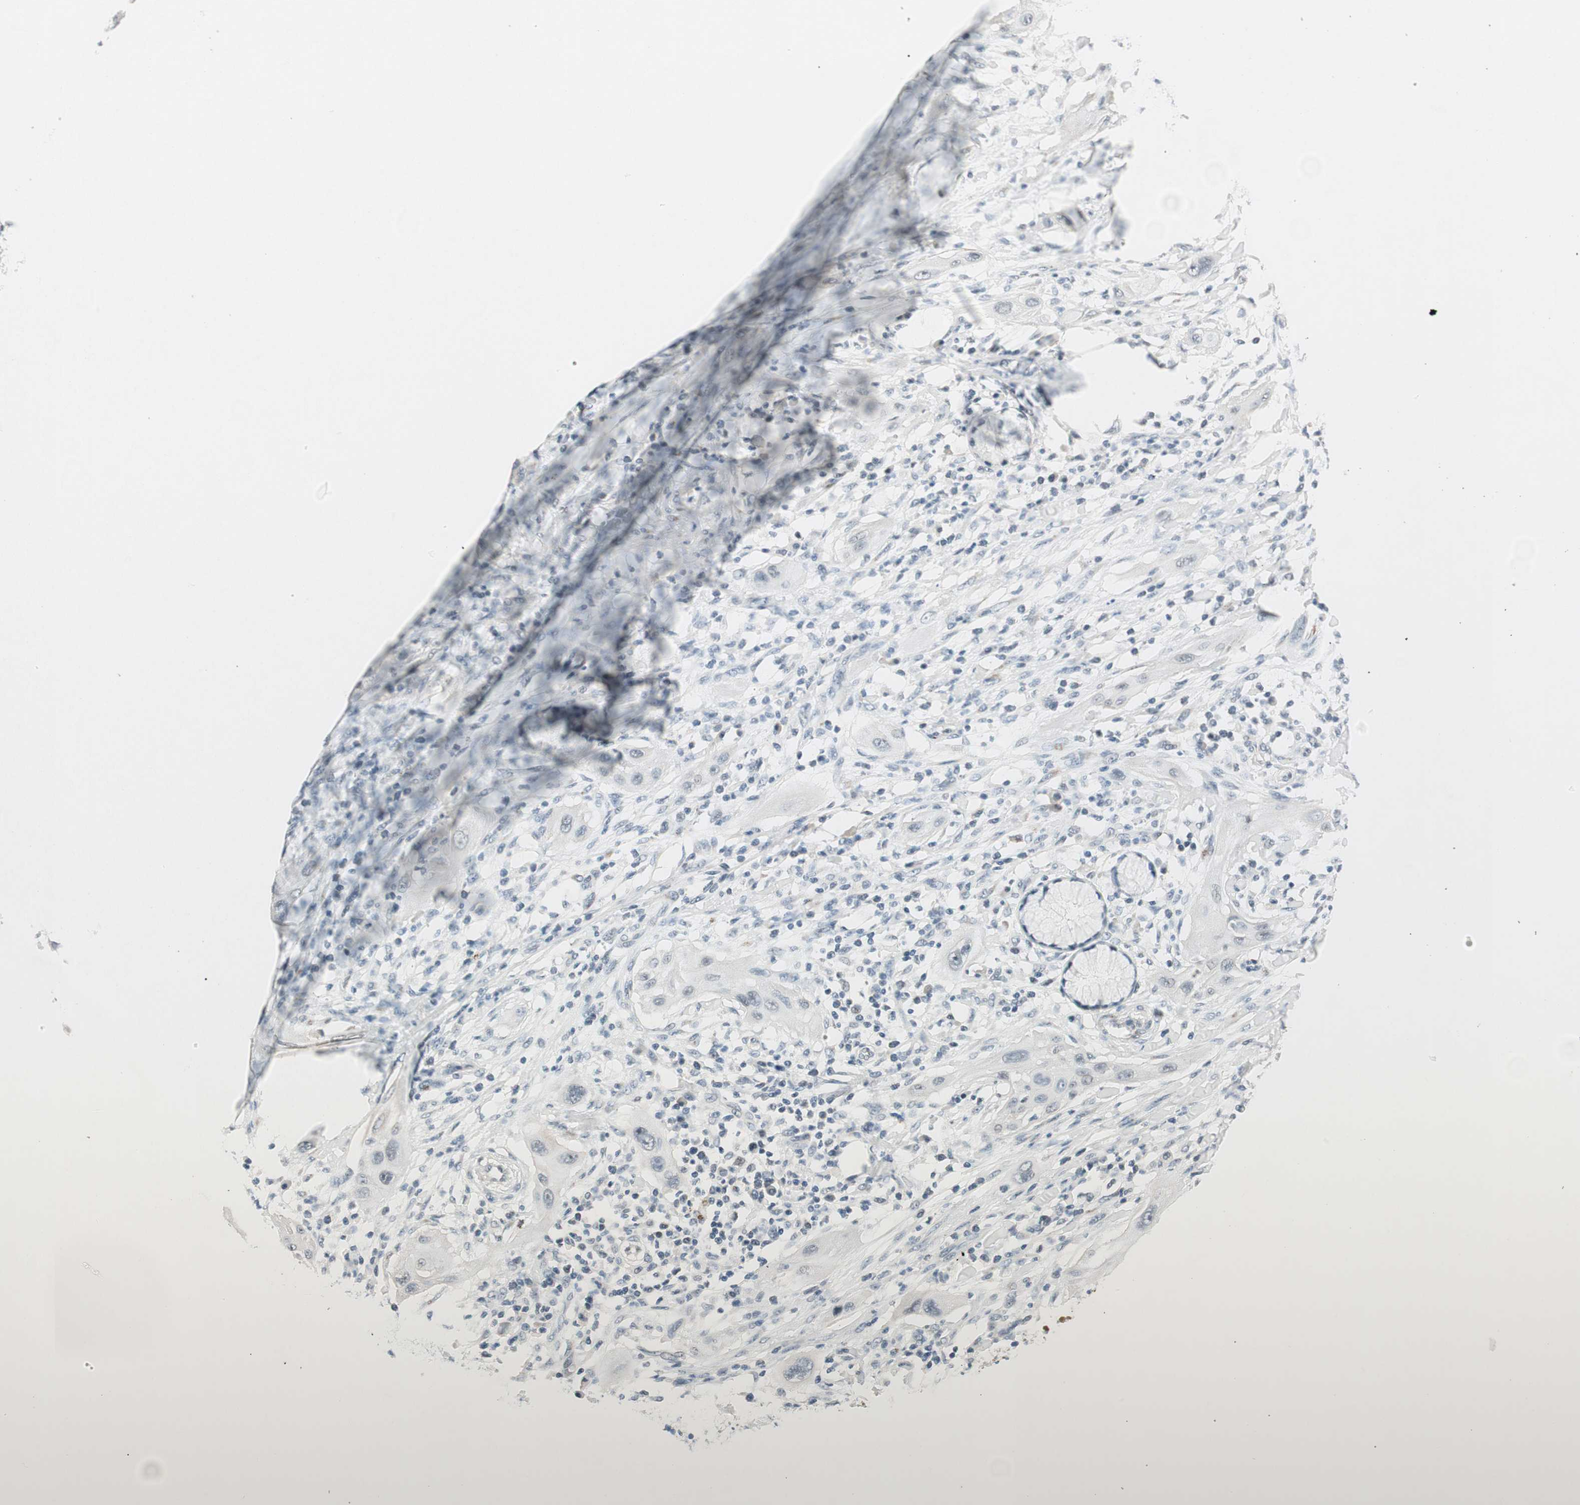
{"staining": {"intensity": "negative", "quantity": "none", "location": "none"}, "tissue": "lung cancer", "cell_type": "Tumor cells", "image_type": "cancer", "snomed": [{"axis": "morphology", "description": "Squamous cell carcinoma, NOS"}, {"axis": "topography", "description": "Lung"}], "caption": "The photomicrograph displays no significant positivity in tumor cells of lung cancer (squamous cell carcinoma).", "gene": "B4GALNT1", "patient": {"sex": "female", "age": 47}}